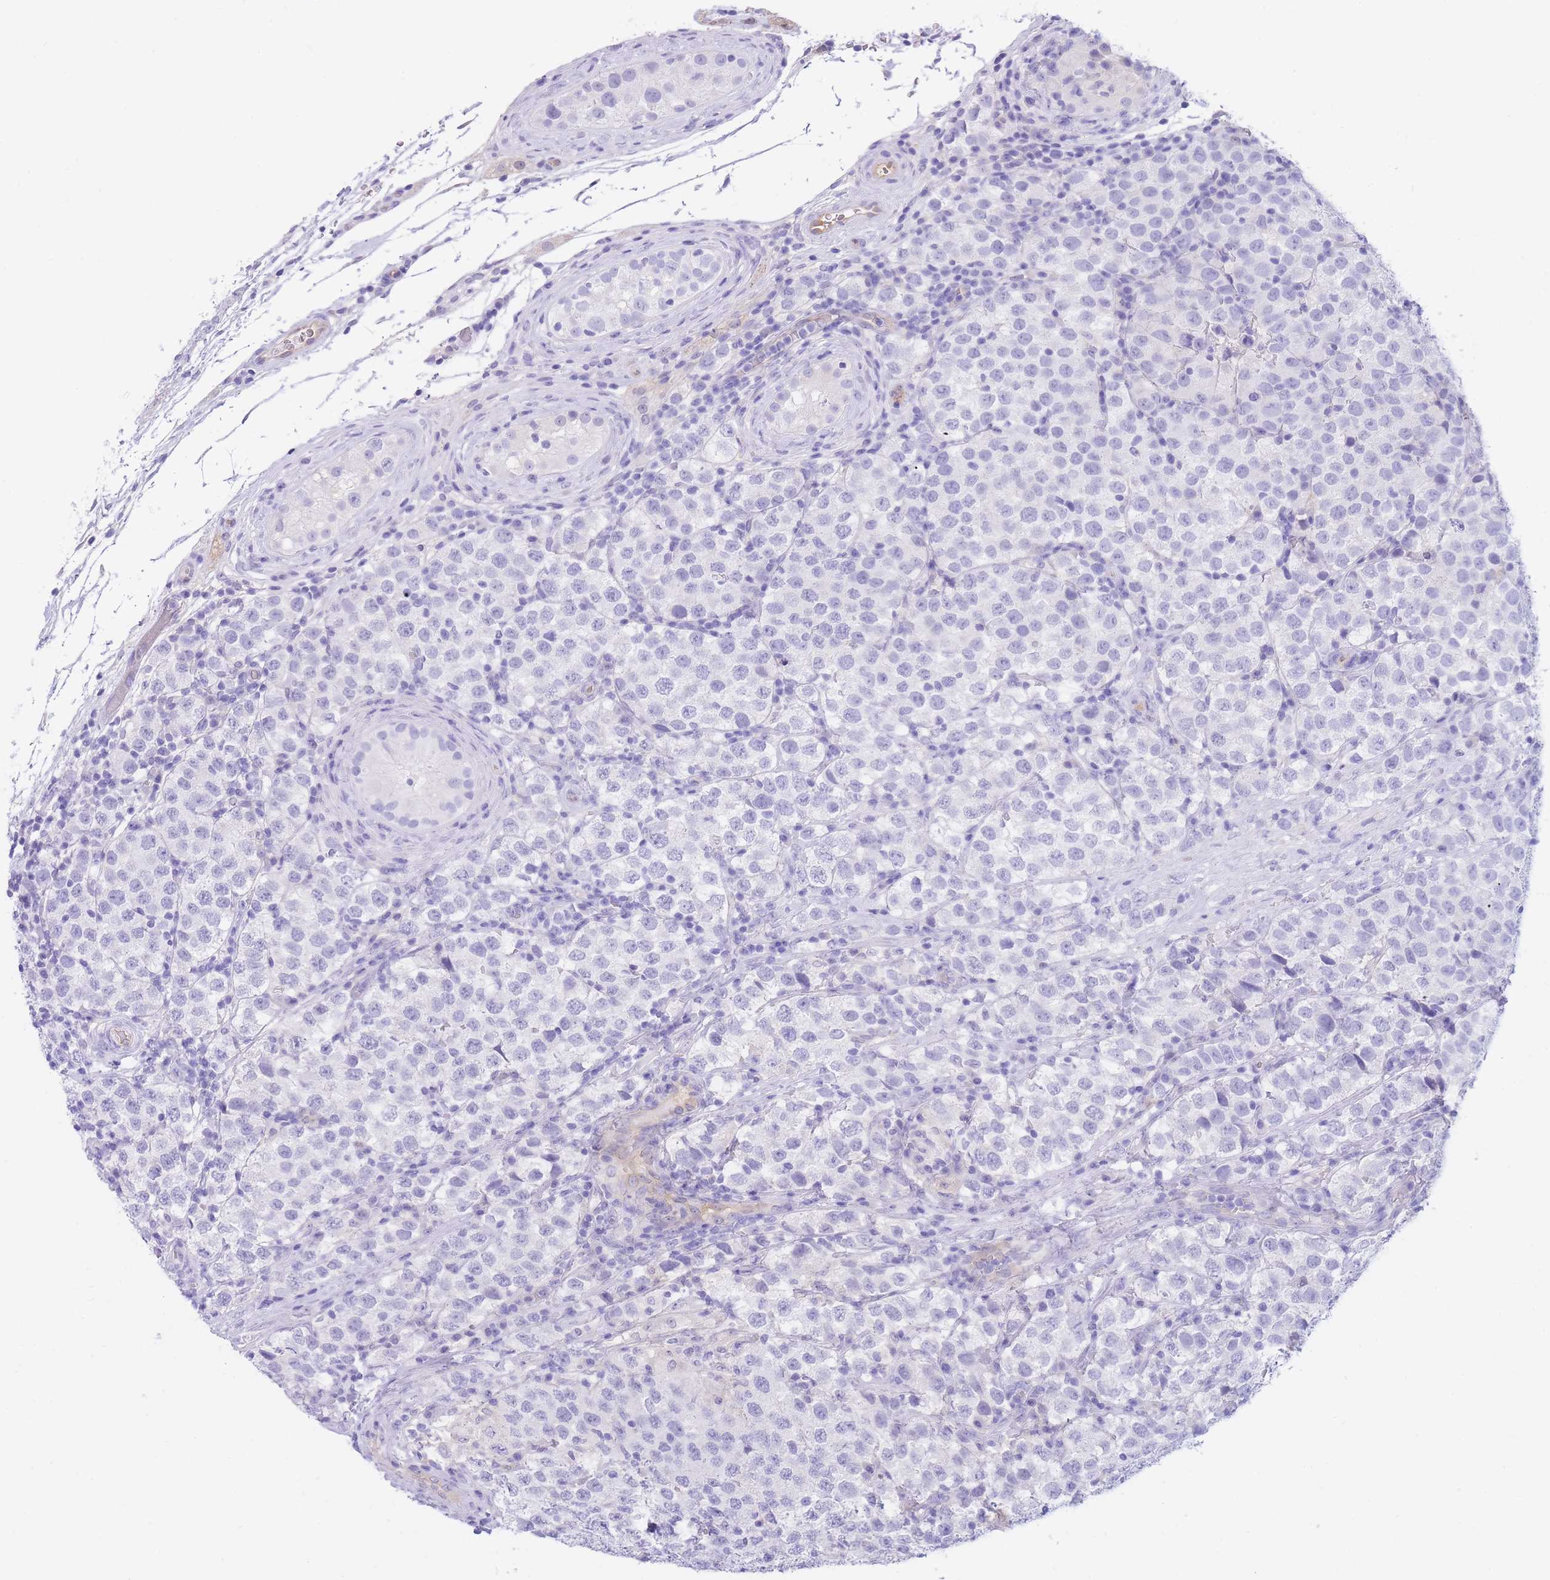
{"staining": {"intensity": "negative", "quantity": "none", "location": "none"}, "tissue": "testis cancer", "cell_type": "Tumor cells", "image_type": "cancer", "snomed": [{"axis": "morphology", "description": "Seminoma, NOS"}, {"axis": "topography", "description": "Testis"}], "caption": "Testis seminoma was stained to show a protein in brown. There is no significant positivity in tumor cells. (DAB immunohistochemistry, high magnification).", "gene": "SULT1A1", "patient": {"sex": "male", "age": 34}}